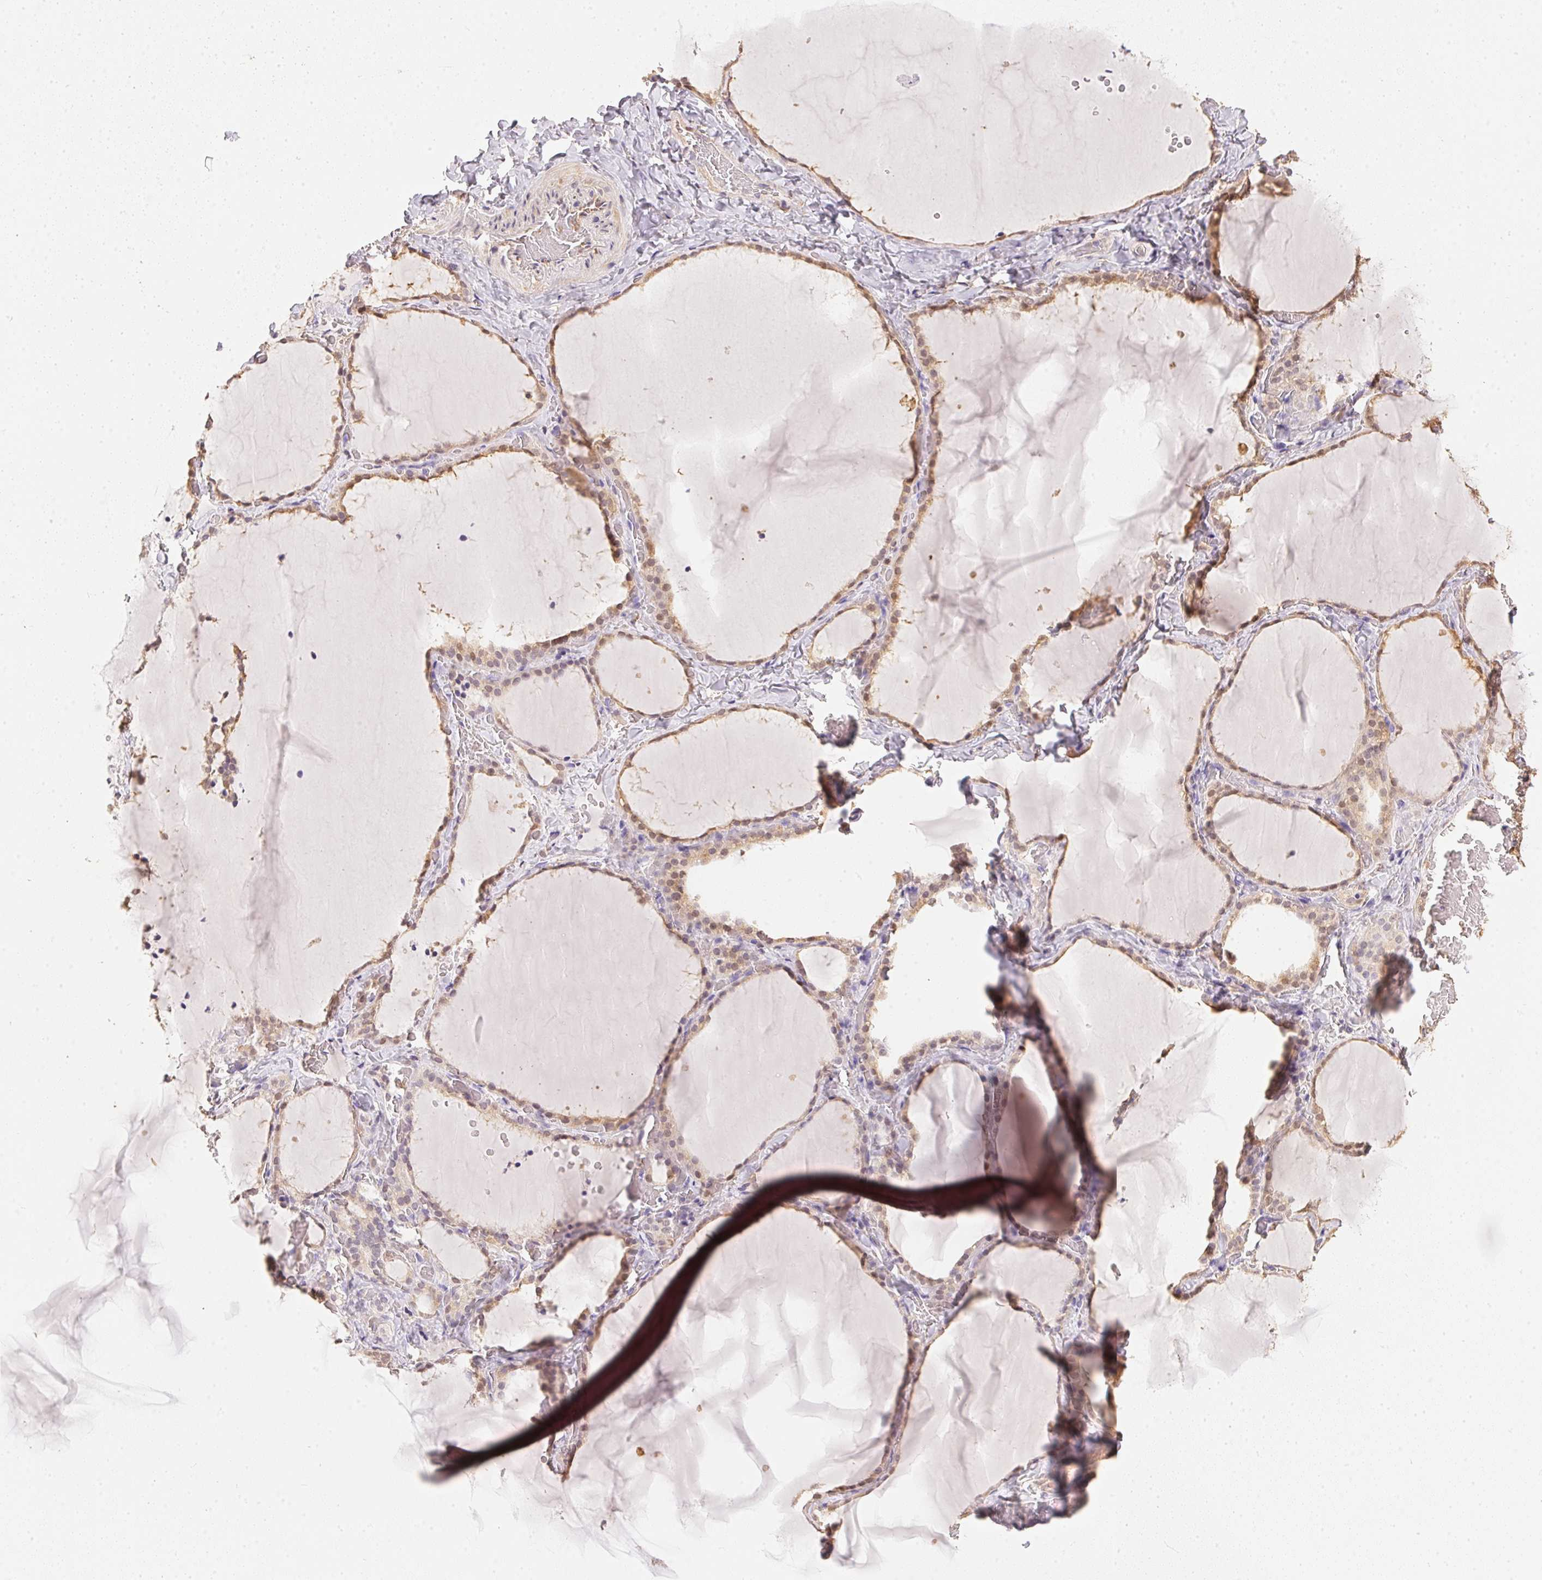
{"staining": {"intensity": "weak", "quantity": ">75%", "location": "cytoplasmic/membranous"}, "tissue": "thyroid gland", "cell_type": "Glandular cells", "image_type": "normal", "snomed": [{"axis": "morphology", "description": "Normal tissue, NOS"}, {"axis": "topography", "description": "Thyroid gland"}], "caption": "Protein expression analysis of normal human thyroid gland reveals weak cytoplasmic/membranous expression in about >75% of glandular cells. The protein of interest is stained brown, and the nuclei are stained in blue (DAB IHC with brightfield microscopy, high magnification).", "gene": "S100A3", "patient": {"sex": "female", "age": 22}}